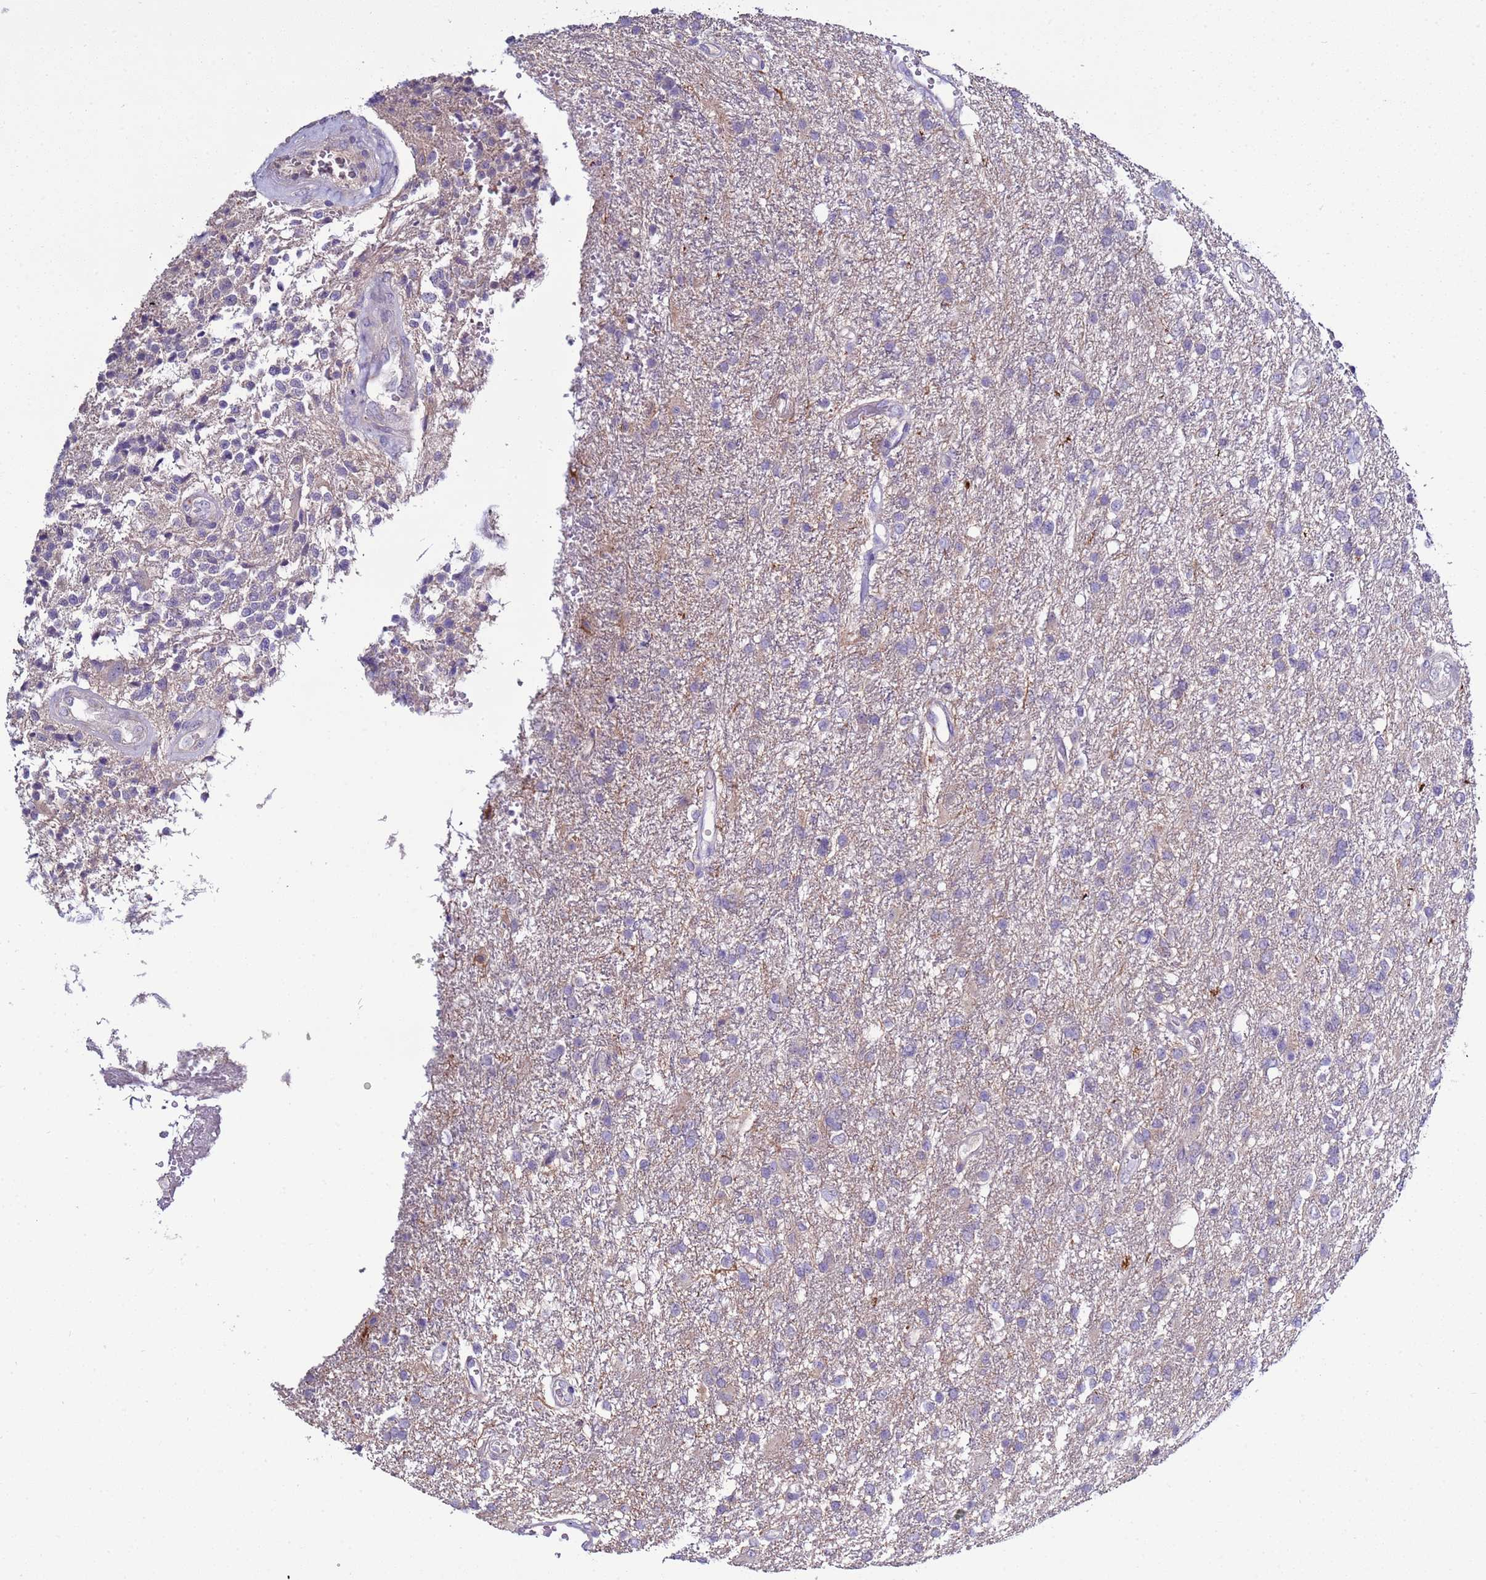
{"staining": {"intensity": "negative", "quantity": "none", "location": "none"}, "tissue": "glioma", "cell_type": "Tumor cells", "image_type": "cancer", "snomed": [{"axis": "morphology", "description": "Glioma, malignant, High grade"}, {"axis": "topography", "description": "Brain"}], "caption": "Human glioma stained for a protein using immunohistochemistry exhibits no expression in tumor cells.", "gene": "RABL2B", "patient": {"sex": "male", "age": 56}}